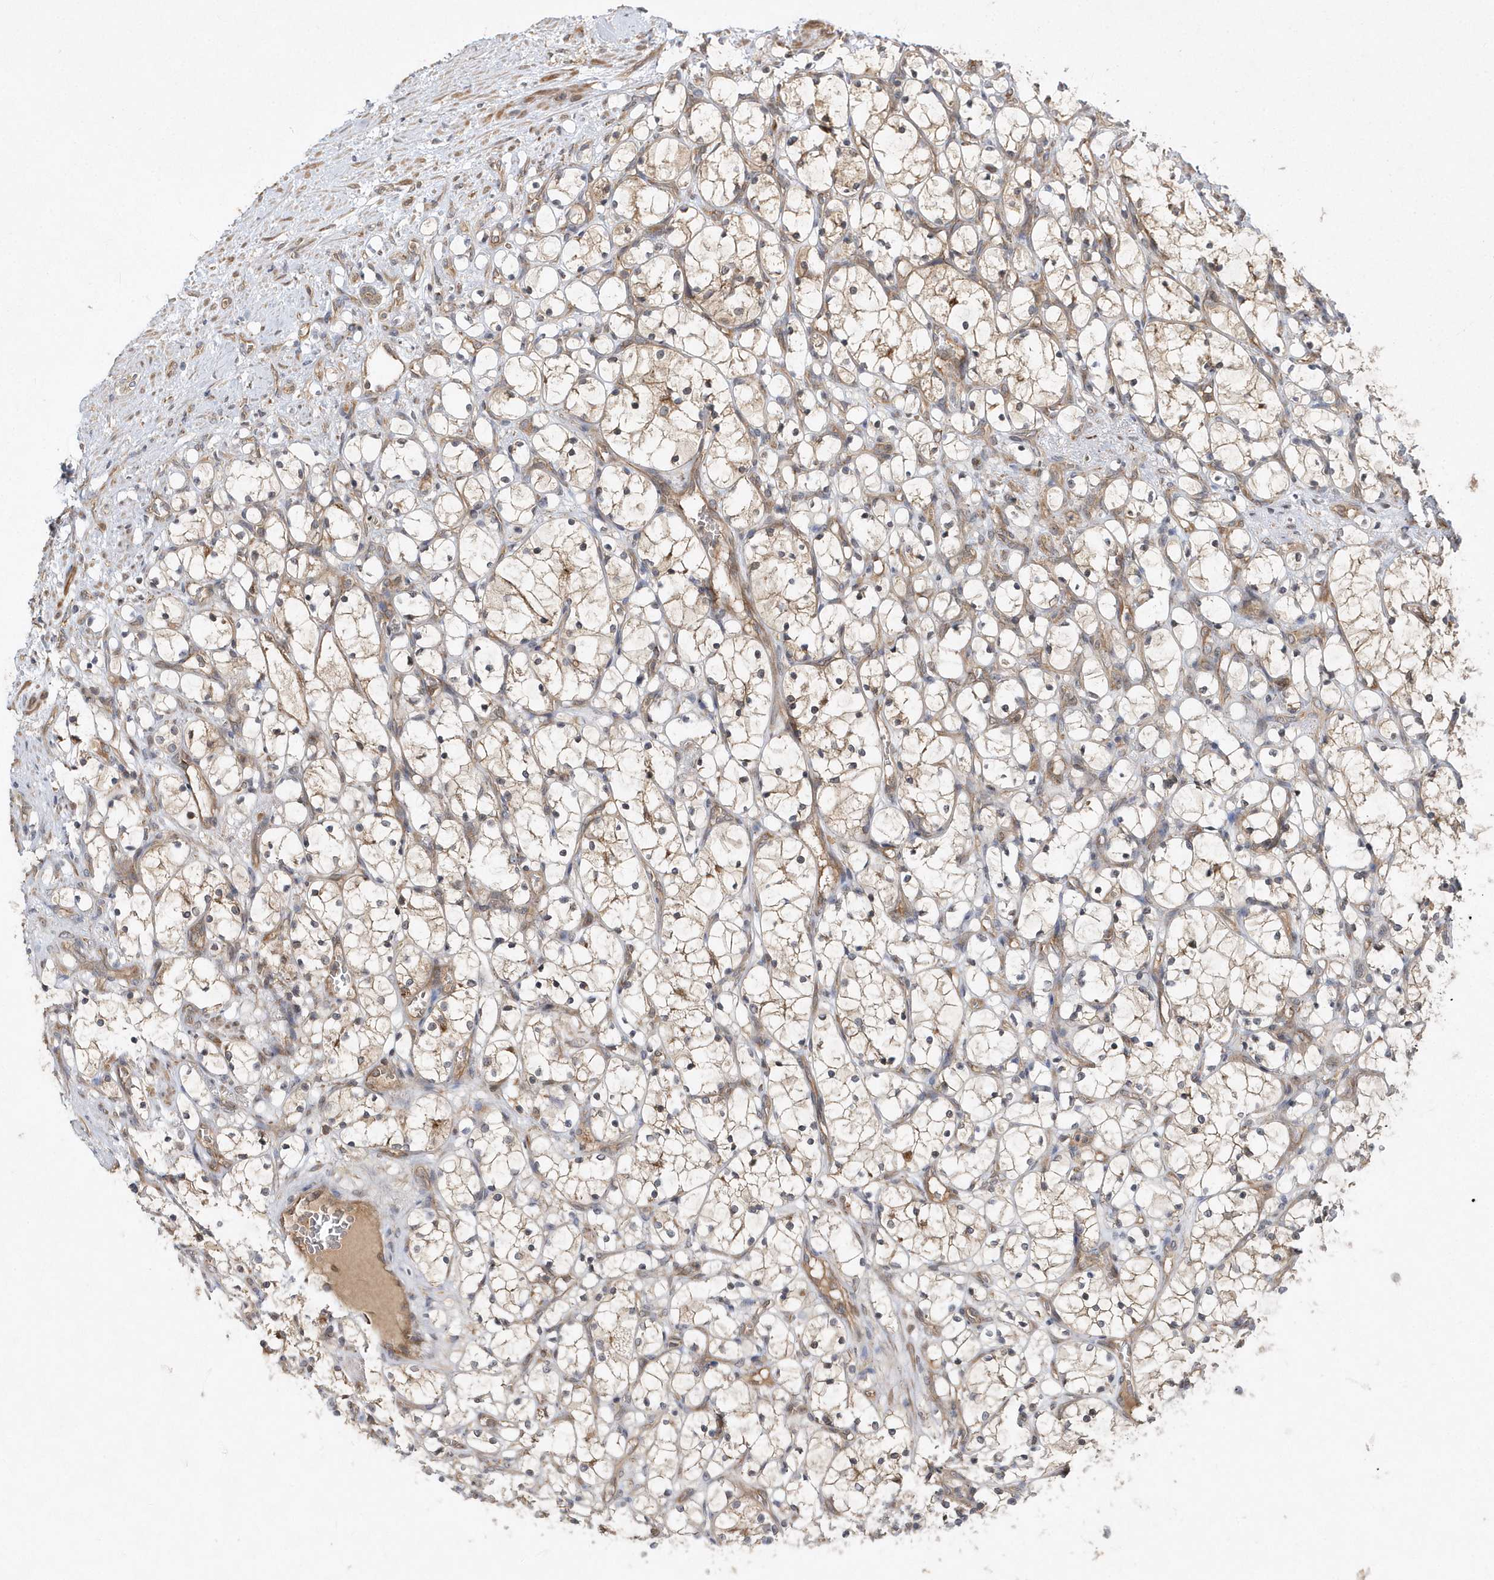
{"staining": {"intensity": "weak", "quantity": ">75%", "location": "cytoplasmic/membranous"}, "tissue": "renal cancer", "cell_type": "Tumor cells", "image_type": "cancer", "snomed": [{"axis": "morphology", "description": "Adenocarcinoma, NOS"}, {"axis": "topography", "description": "Kidney"}], "caption": "Immunohistochemical staining of human renal cancer (adenocarcinoma) demonstrates low levels of weak cytoplasmic/membranous staining in about >75% of tumor cells.", "gene": "GFM2", "patient": {"sex": "female", "age": 69}}